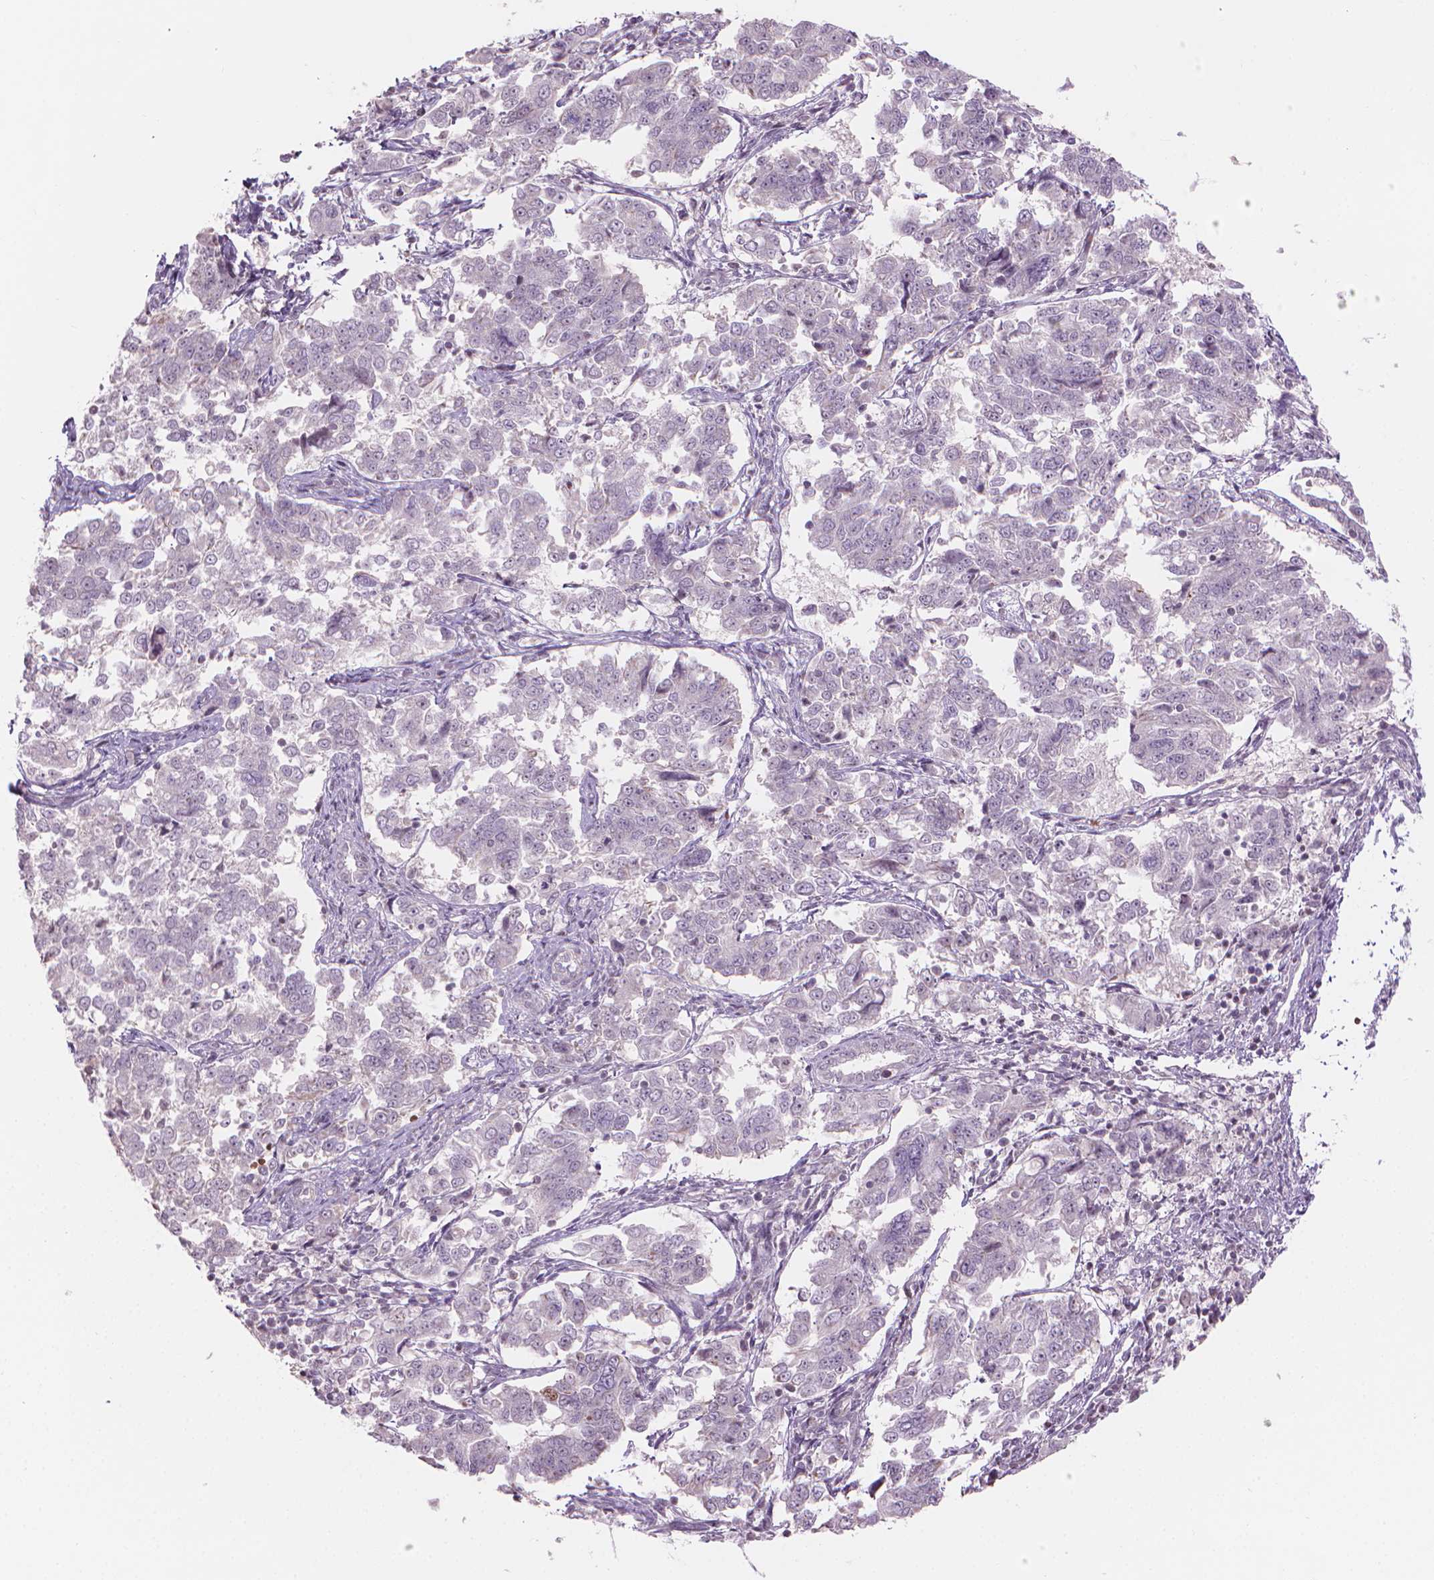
{"staining": {"intensity": "negative", "quantity": "none", "location": "none"}, "tissue": "endometrial cancer", "cell_type": "Tumor cells", "image_type": "cancer", "snomed": [{"axis": "morphology", "description": "Adenocarcinoma, NOS"}, {"axis": "topography", "description": "Endometrium"}], "caption": "Image shows no significant protein expression in tumor cells of endometrial adenocarcinoma.", "gene": "IFFO1", "patient": {"sex": "female", "age": 43}}